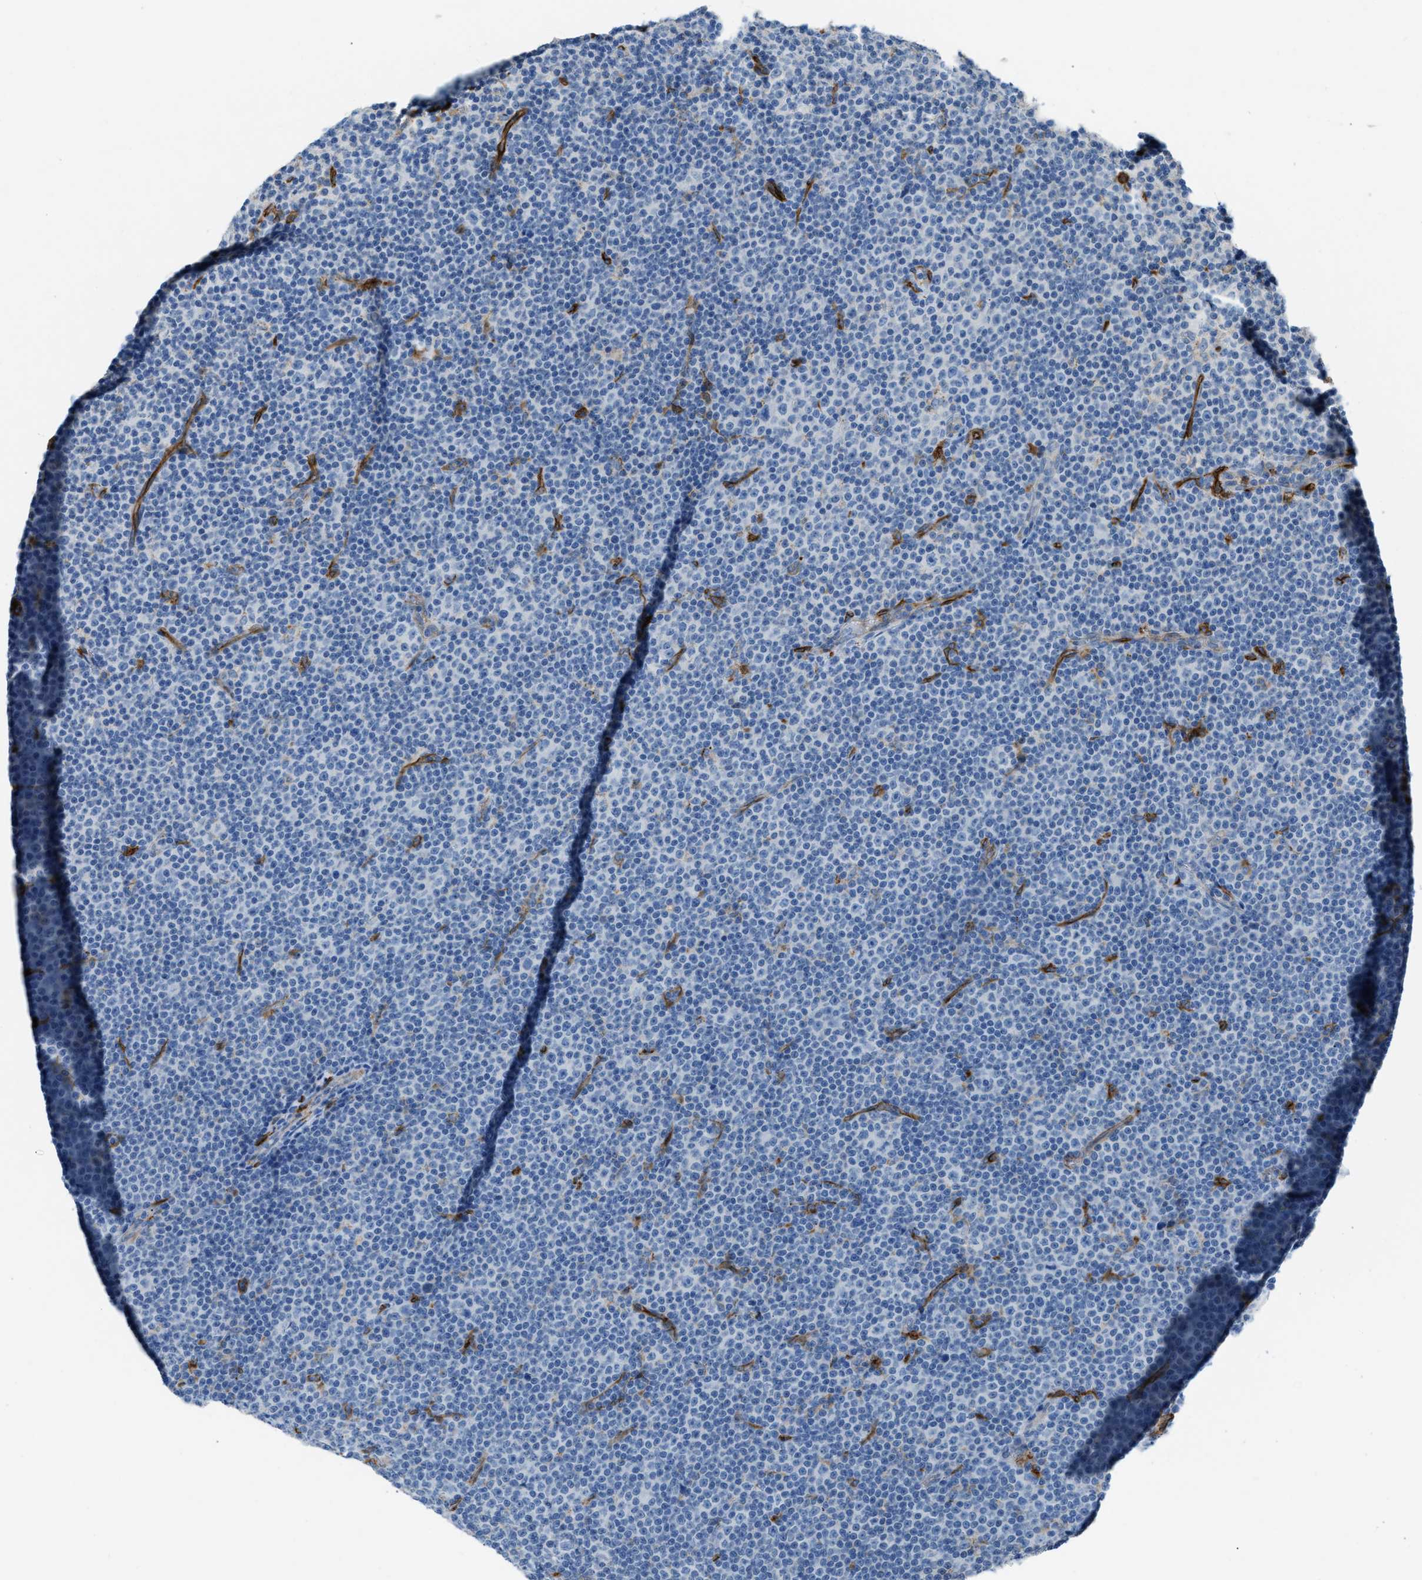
{"staining": {"intensity": "negative", "quantity": "none", "location": "none"}, "tissue": "lymphoma", "cell_type": "Tumor cells", "image_type": "cancer", "snomed": [{"axis": "morphology", "description": "Malignant lymphoma, non-Hodgkin's type, Low grade"}, {"axis": "topography", "description": "Lymph node"}], "caption": "A high-resolution histopathology image shows immunohistochemistry staining of malignant lymphoma, non-Hodgkin's type (low-grade), which shows no significant positivity in tumor cells.", "gene": "DYSF", "patient": {"sex": "female", "age": 67}}